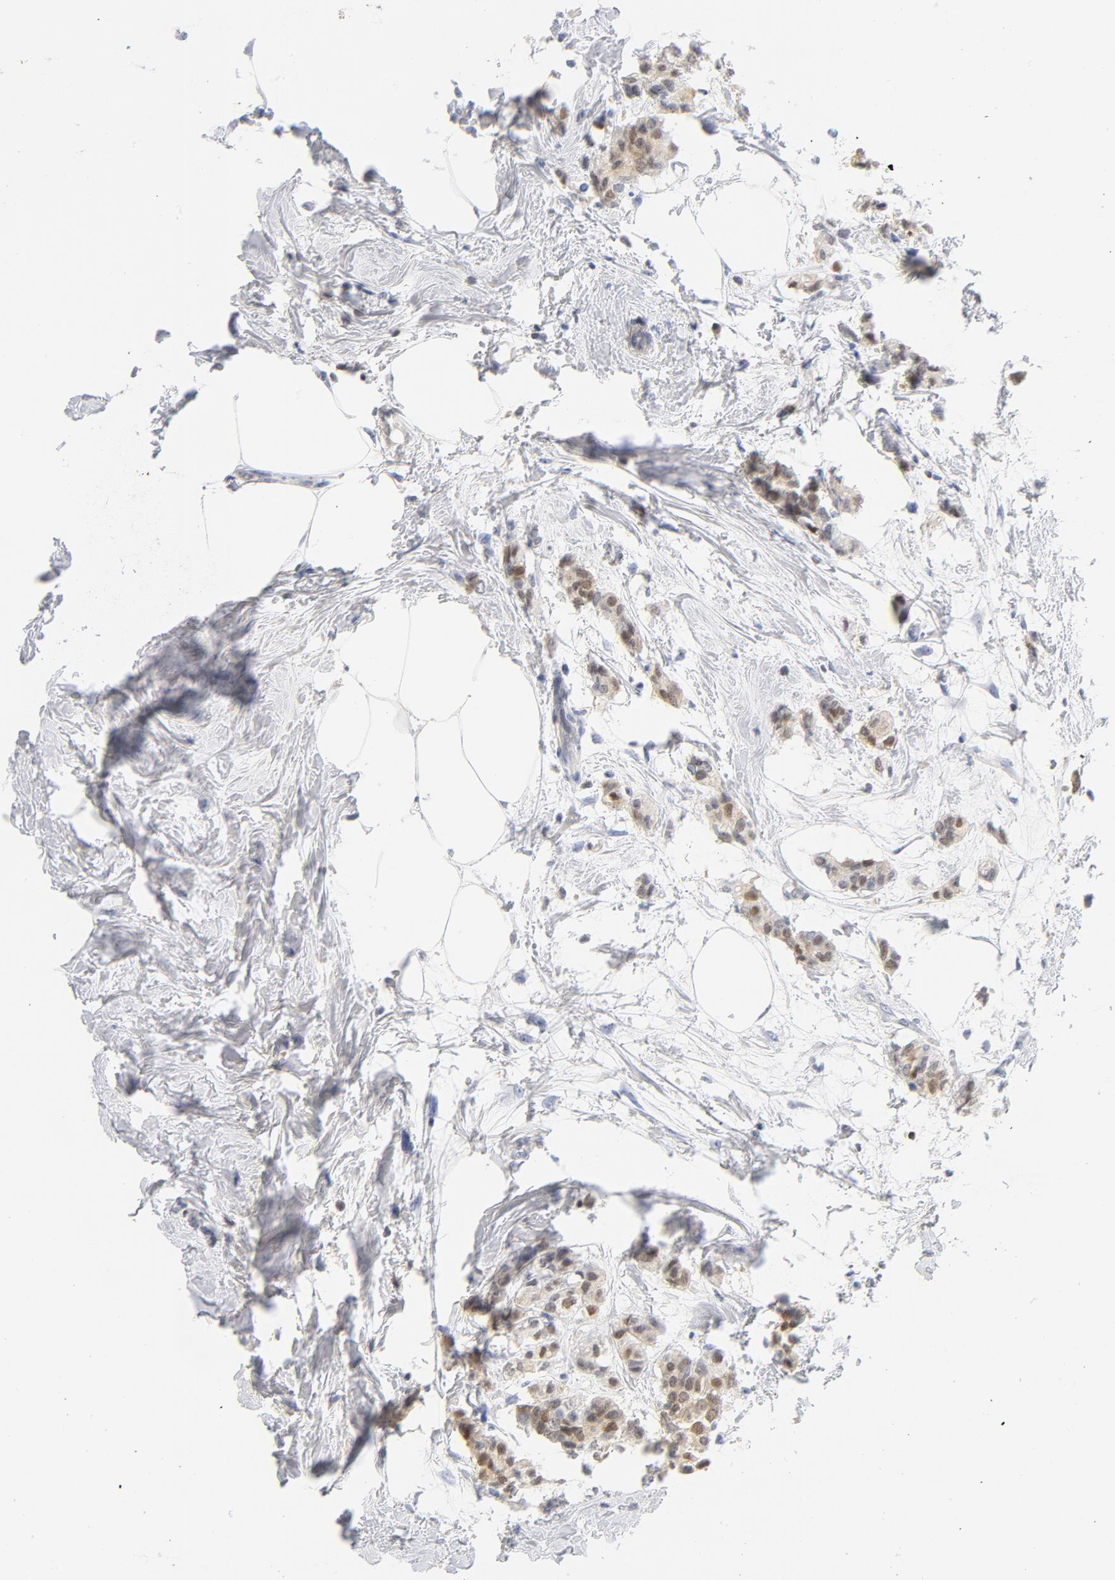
{"staining": {"intensity": "moderate", "quantity": ">75%", "location": "cytoplasmic/membranous,nuclear"}, "tissue": "breast cancer", "cell_type": "Tumor cells", "image_type": "cancer", "snomed": [{"axis": "morphology", "description": "Duct carcinoma"}, {"axis": "topography", "description": "Breast"}], "caption": "Protein expression analysis of invasive ductal carcinoma (breast) exhibits moderate cytoplasmic/membranous and nuclear expression in approximately >75% of tumor cells.", "gene": "CDKN1B", "patient": {"sex": "female", "age": 84}}